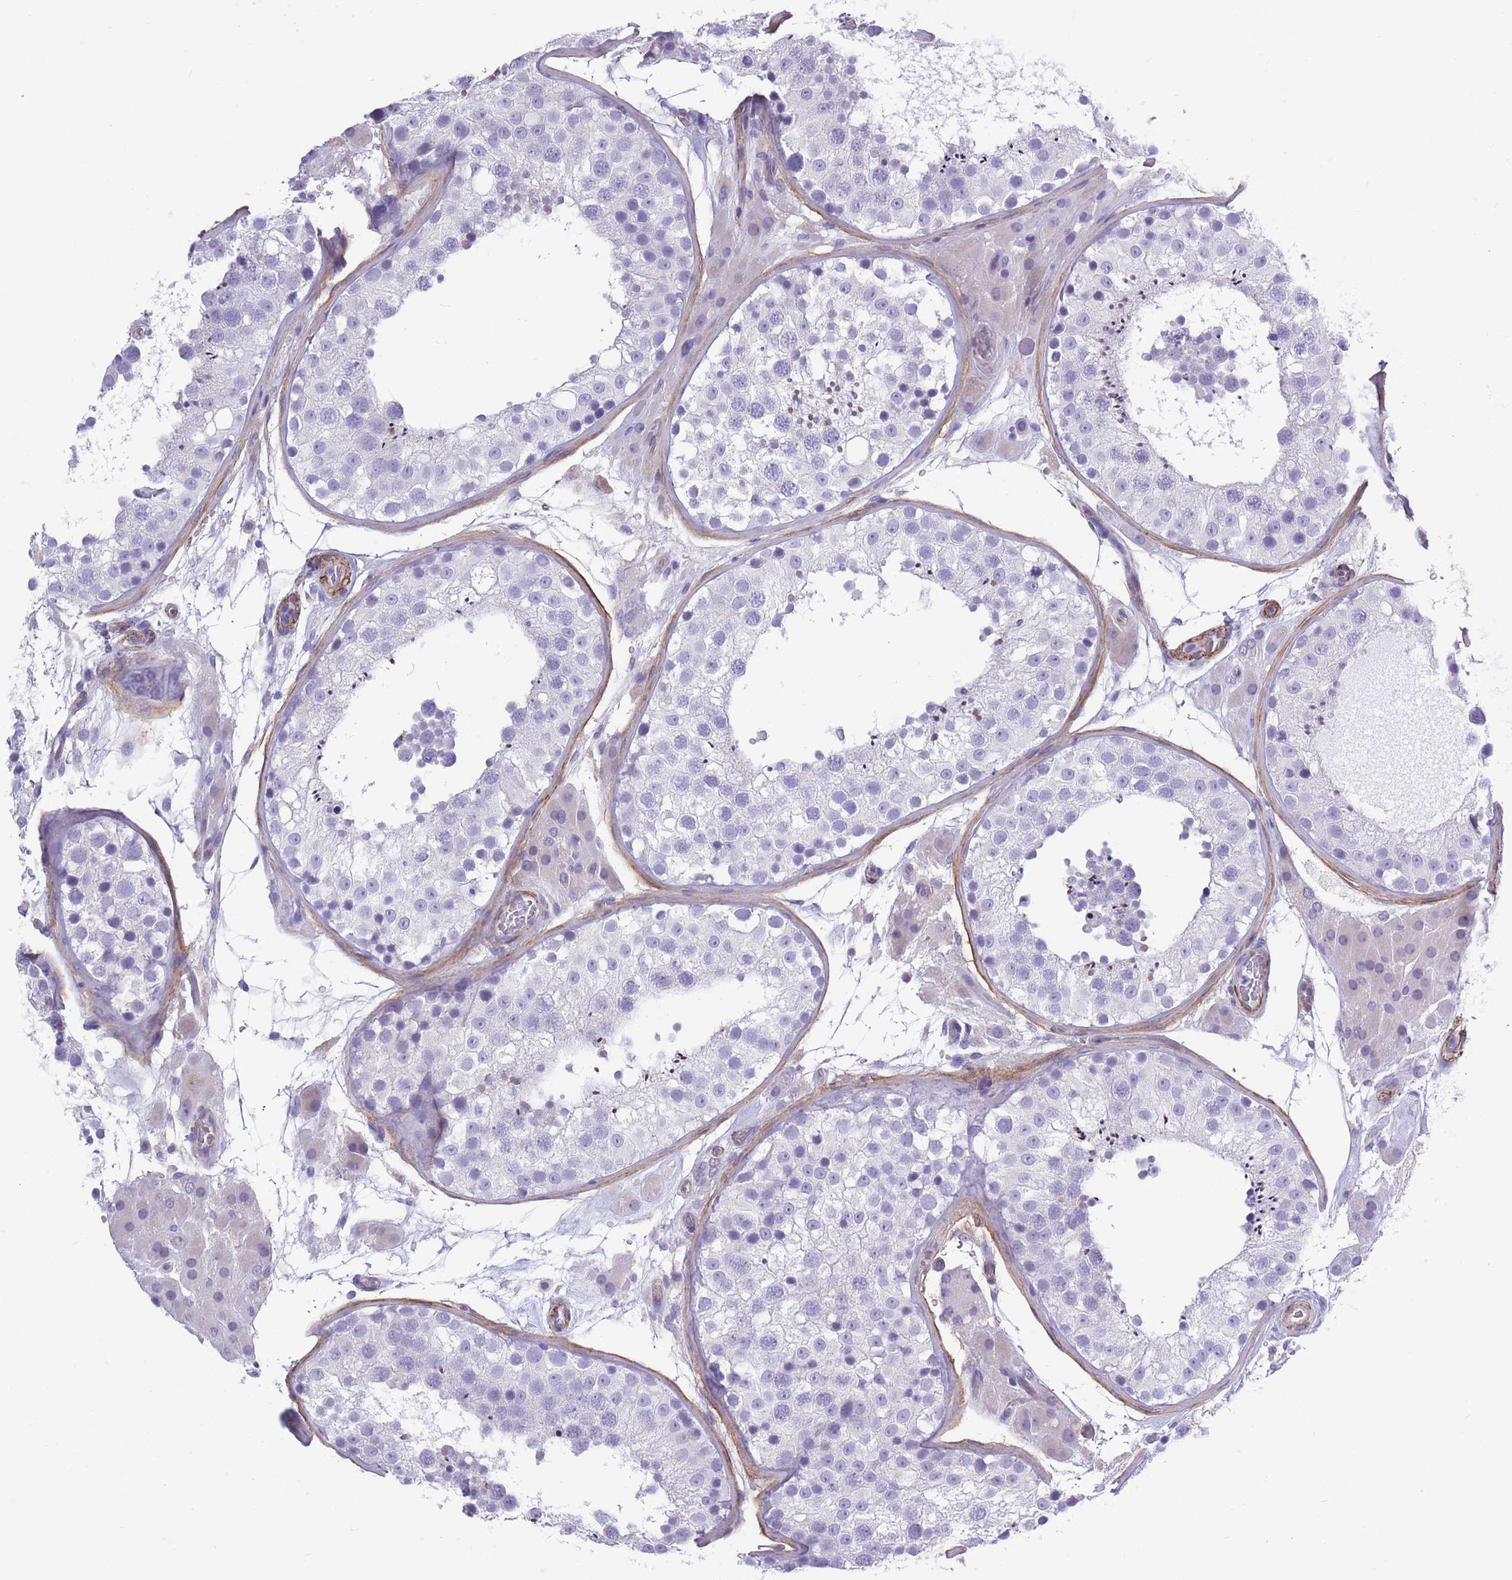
{"staining": {"intensity": "negative", "quantity": "none", "location": "none"}, "tissue": "testis", "cell_type": "Cells in seminiferous ducts", "image_type": "normal", "snomed": [{"axis": "morphology", "description": "Normal tissue, NOS"}, {"axis": "topography", "description": "Testis"}], "caption": "Cells in seminiferous ducts are negative for protein expression in benign human testis. (Brightfield microscopy of DAB immunohistochemistry at high magnification).", "gene": "DPYD", "patient": {"sex": "male", "age": 26}}